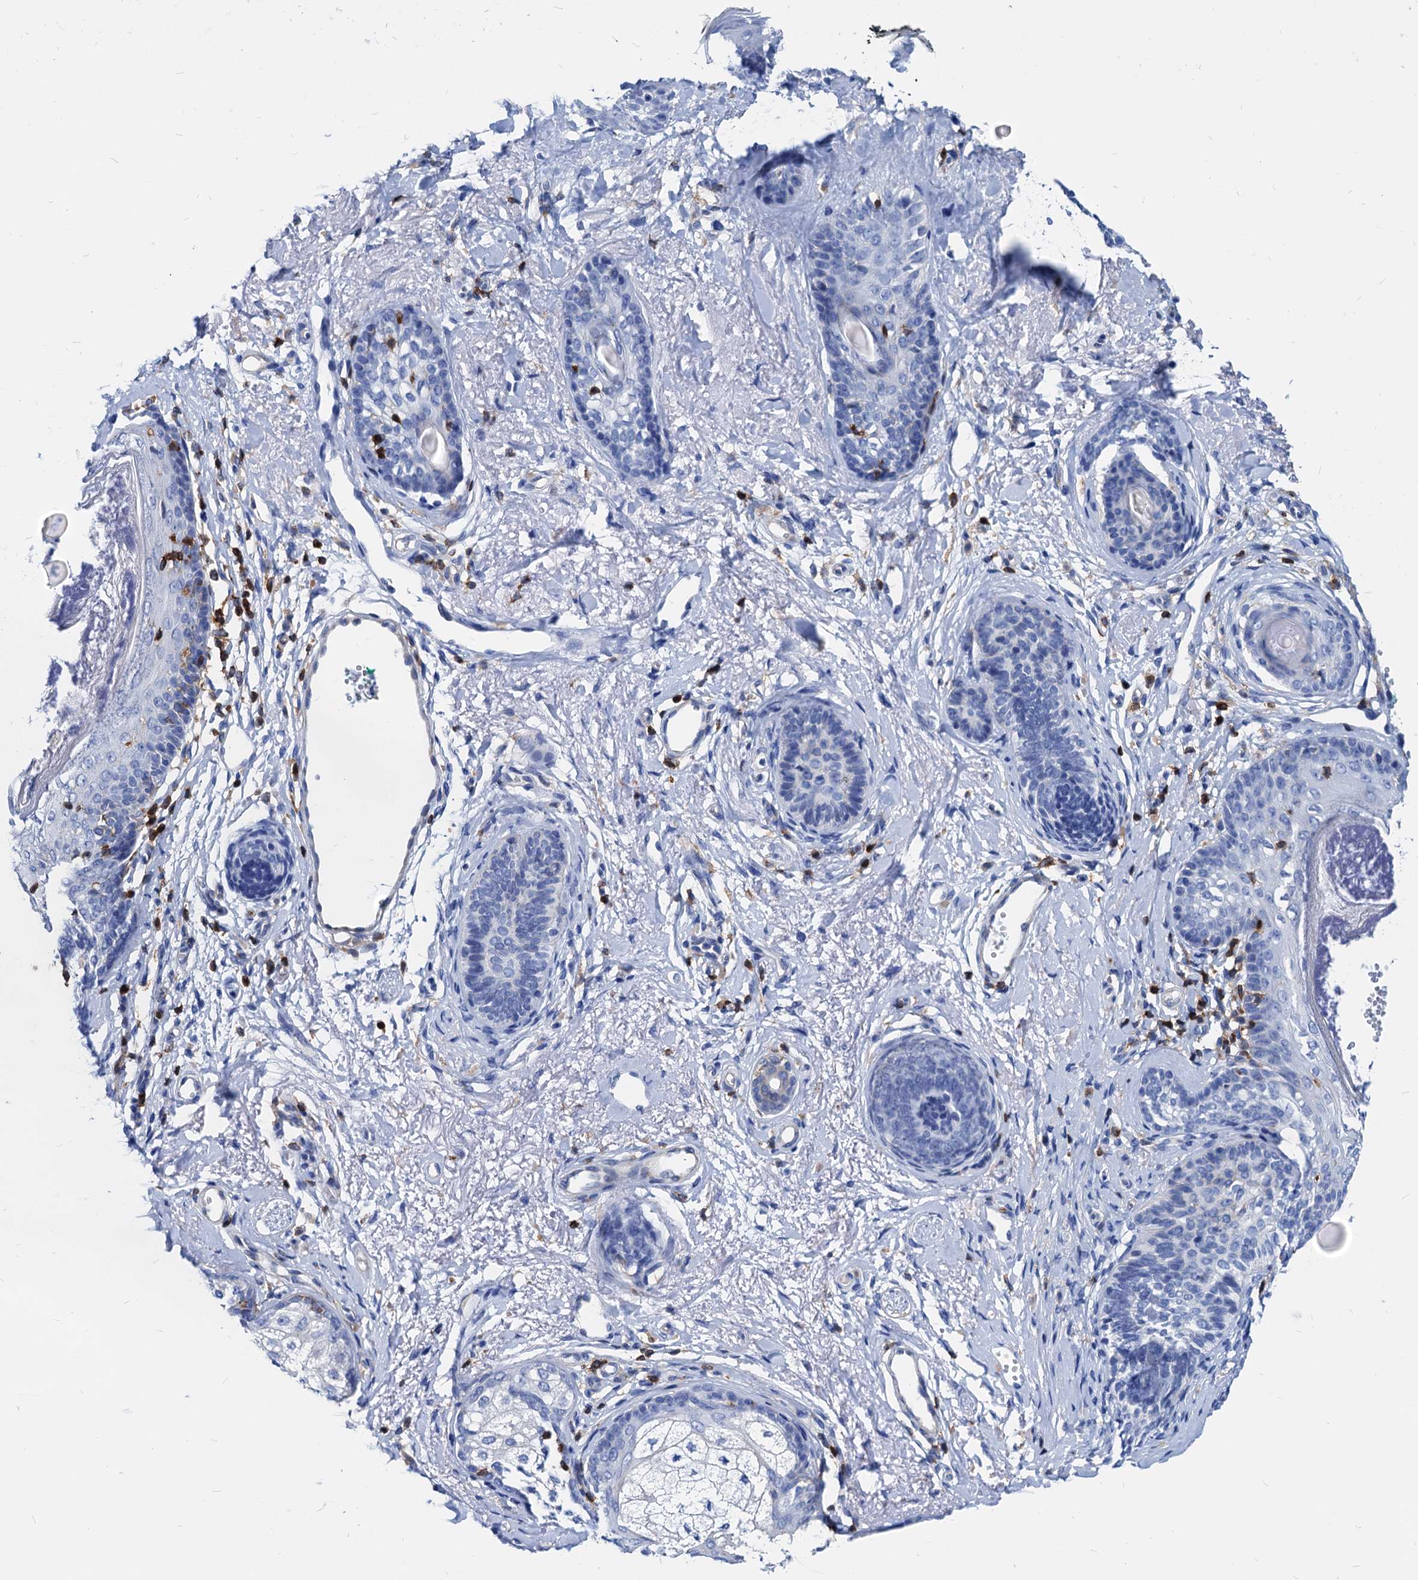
{"staining": {"intensity": "negative", "quantity": "none", "location": "none"}, "tissue": "skin cancer", "cell_type": "Tumor cells", "image_type": "cancer", "snomed": [{"axis": "morphology", "description": "Basal cell carcinoma"}, {"axis": "topography", "description": "Skin"}], "caption": "This is an immunohistochemistry histopathology image of human basal cell carcinoma (skin). There is no positivity in tumor cells.", "gene": "LCP2", "patient": {"sex": "female", "age": 81}}